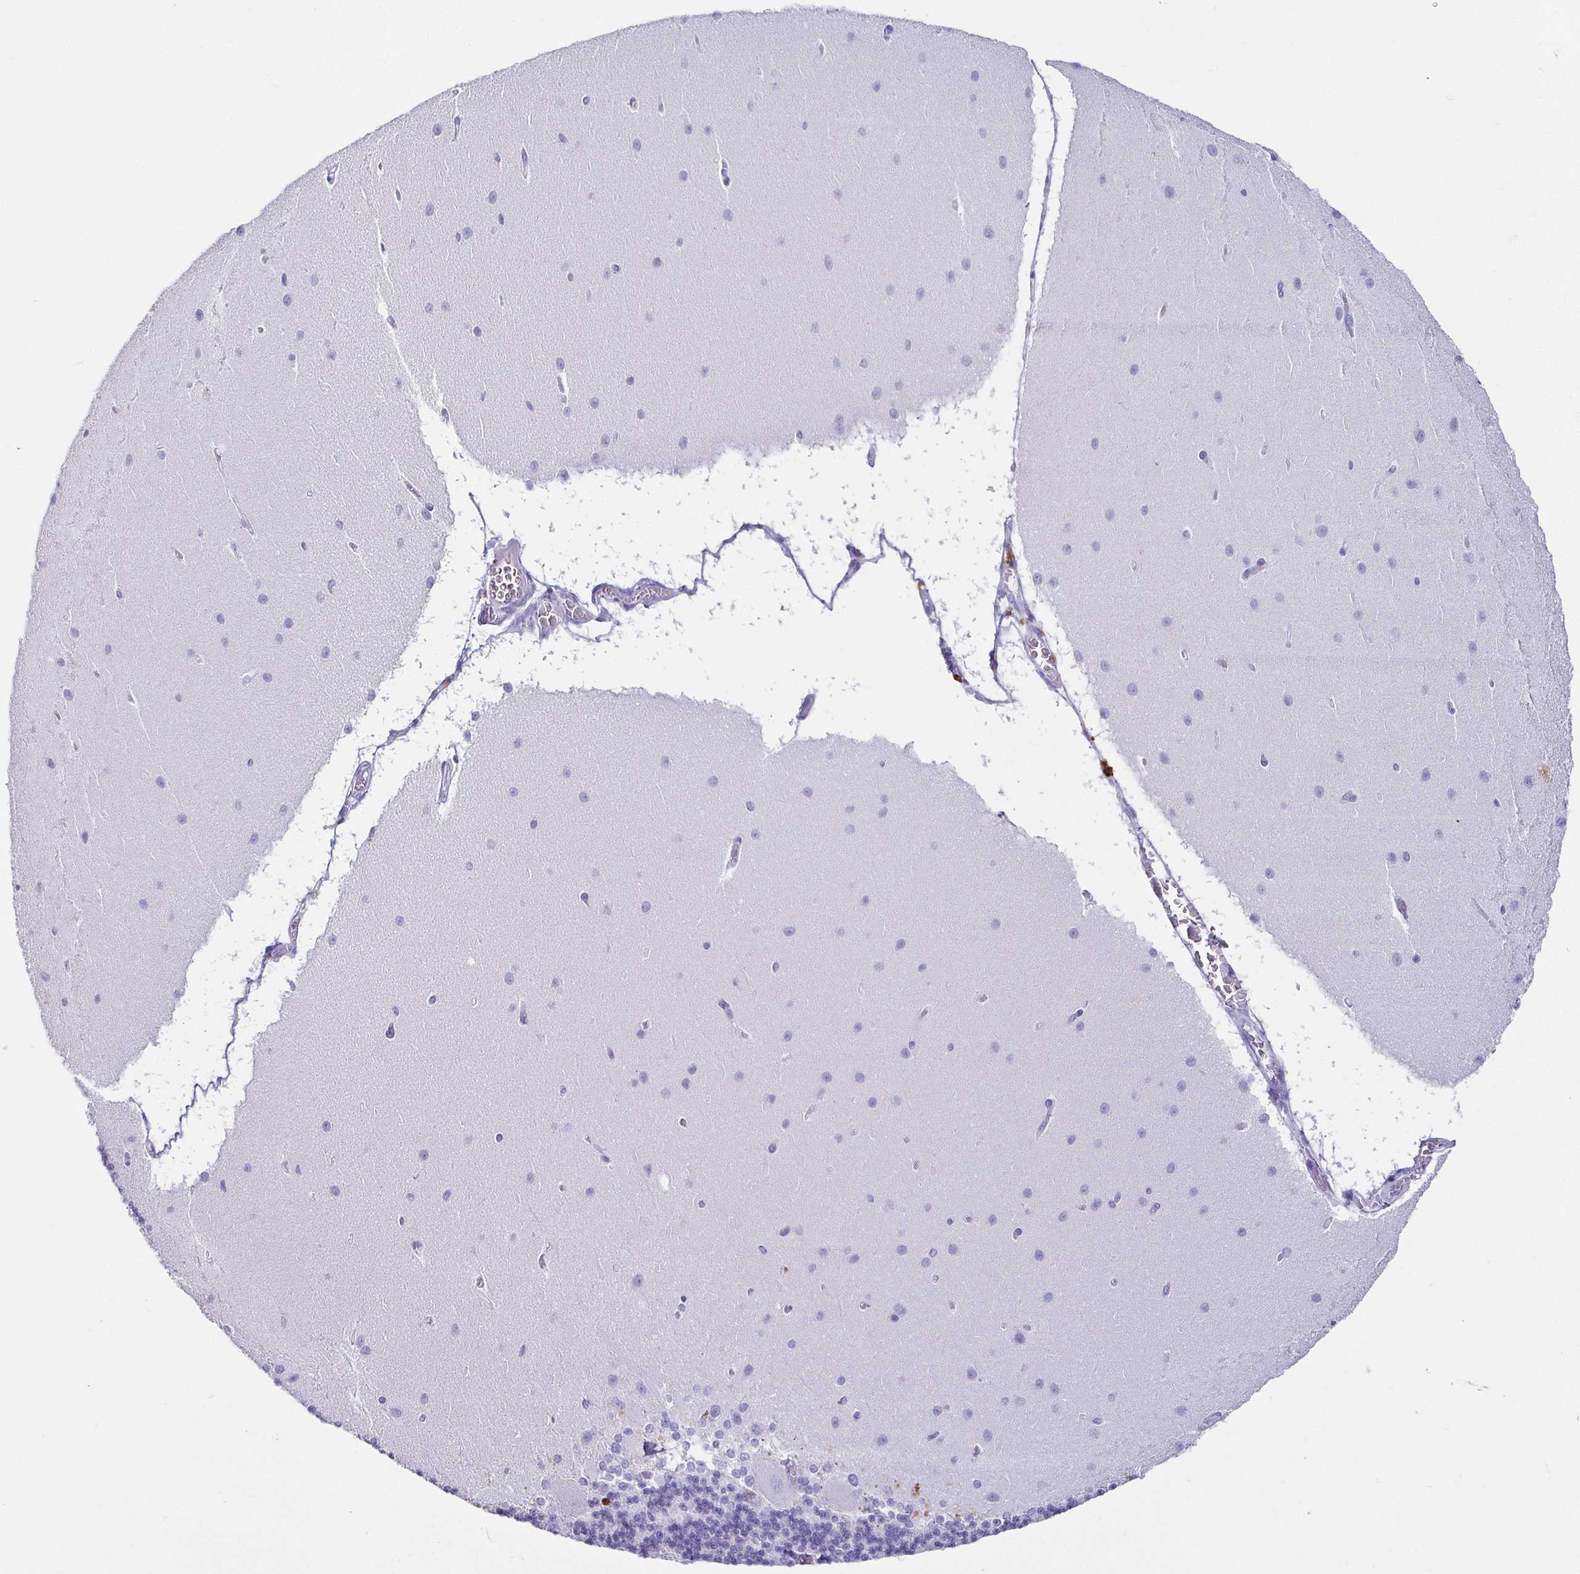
{"staining": {"intensity": "negative", "quantity": "none", "location": "none"}, "tissue": "cerebellum", "cell_type": "Cells in granular layer", "image_type": "normal", "snomed": [{"axis": "morphology", "description": "Normal tissue, NOS"}, {"axis": "topography", "description": "Cerebellum"}], "caption": "A photomicrograph of cerebellum stained for a protein shows no brown staining in cells in granular layer.", "gene": "CD164L2", "patient": {"sex": "female", "age": 54}}